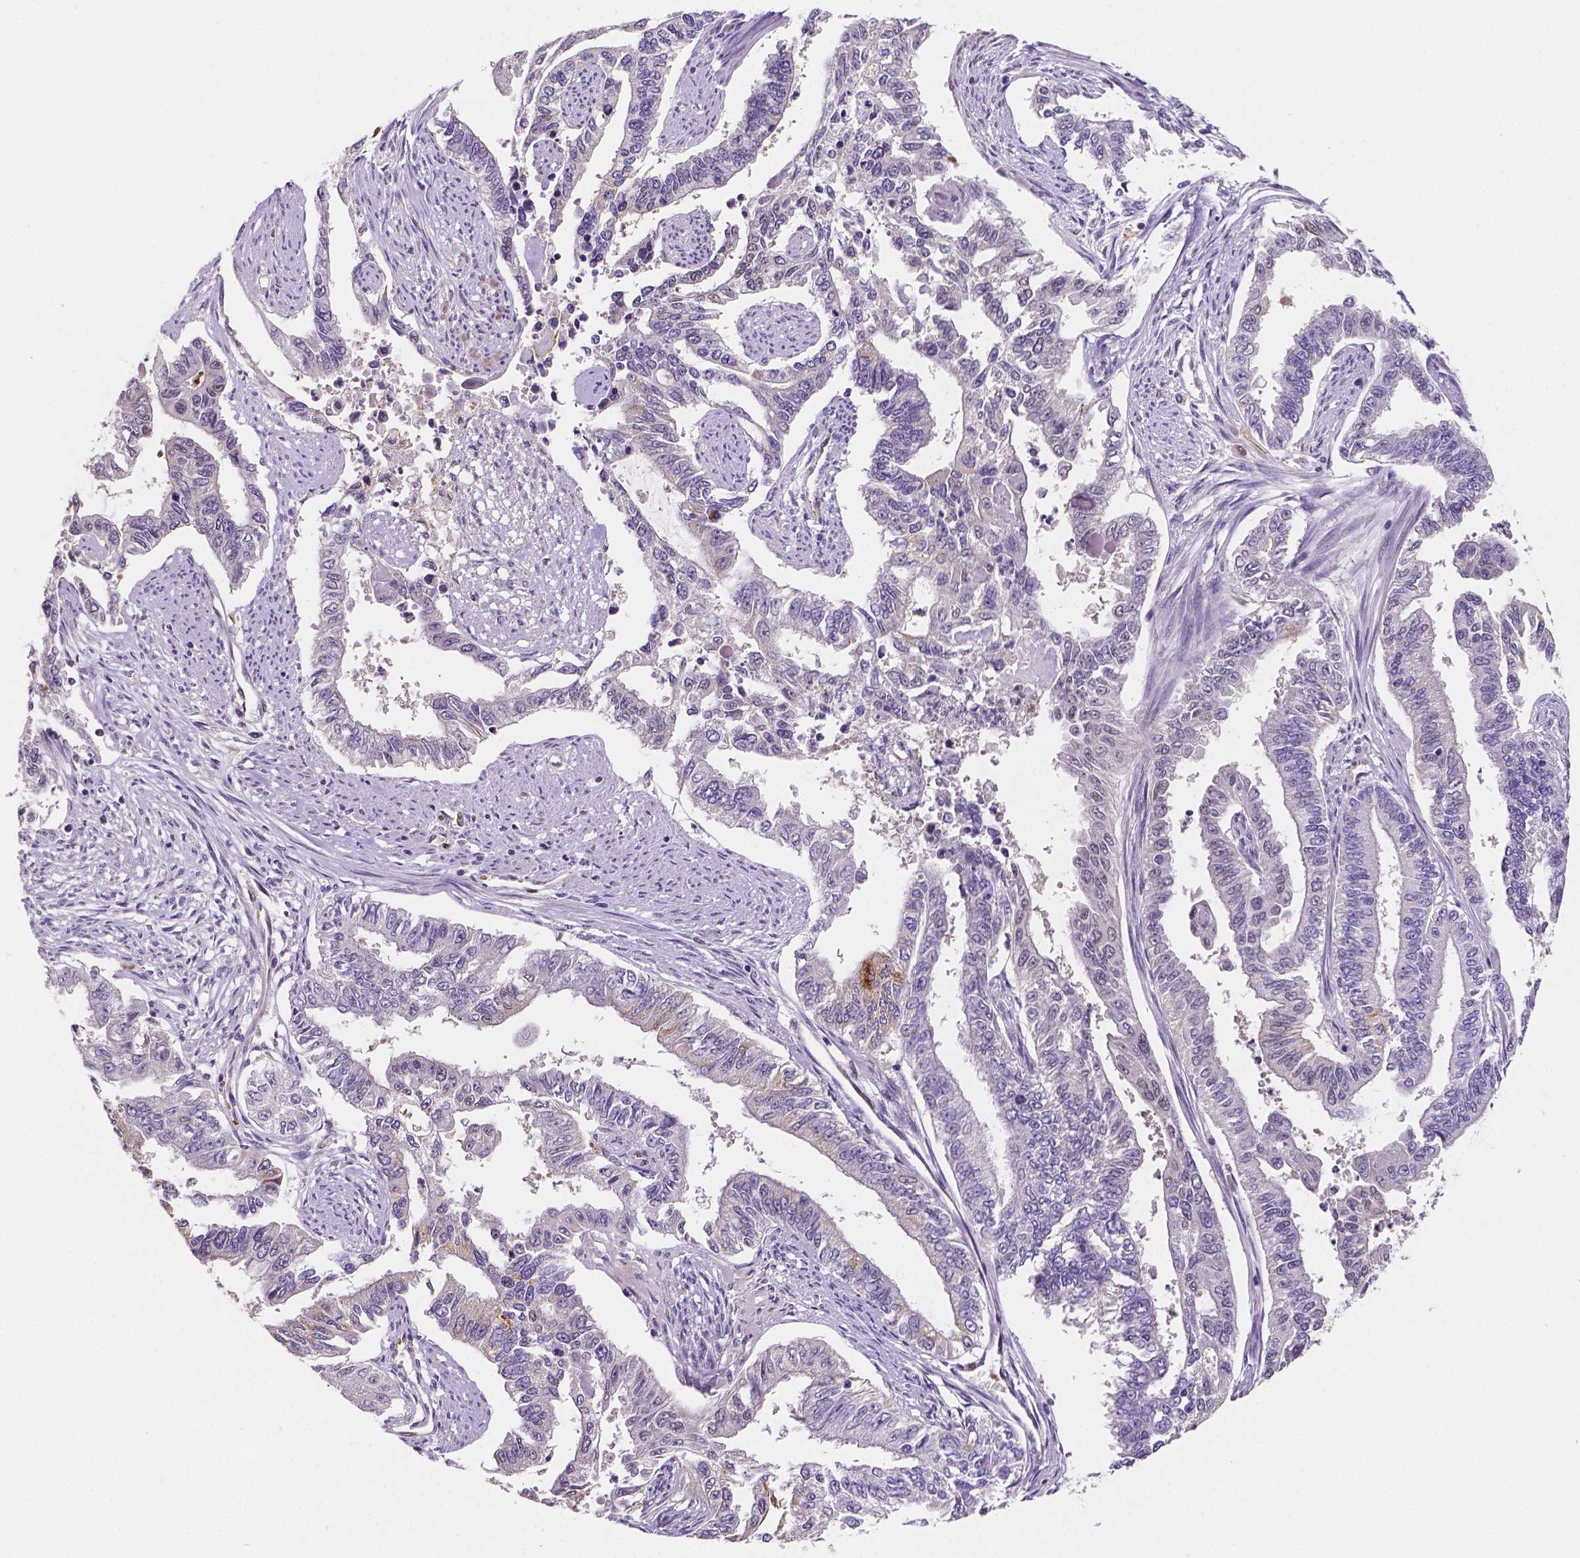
{"staining": {"intensity": "negative", "quantity": "none", "location": "none"}, "tissue": "endometrial cancer", "cell_type": "Tumor cells", "image_type": "cancer", "snomed": [{"axis": "morphology", "description": "Adenocarcinoma, NOS"}, {"axis": "topography", "description": "Uterus"}], "caption": "Image shows no significant protein expression in tumor cells of endometrial cancer (adenocarcinoma).", "gene": "MEF2C", "patient": {"sex": "female", "age": 59}}